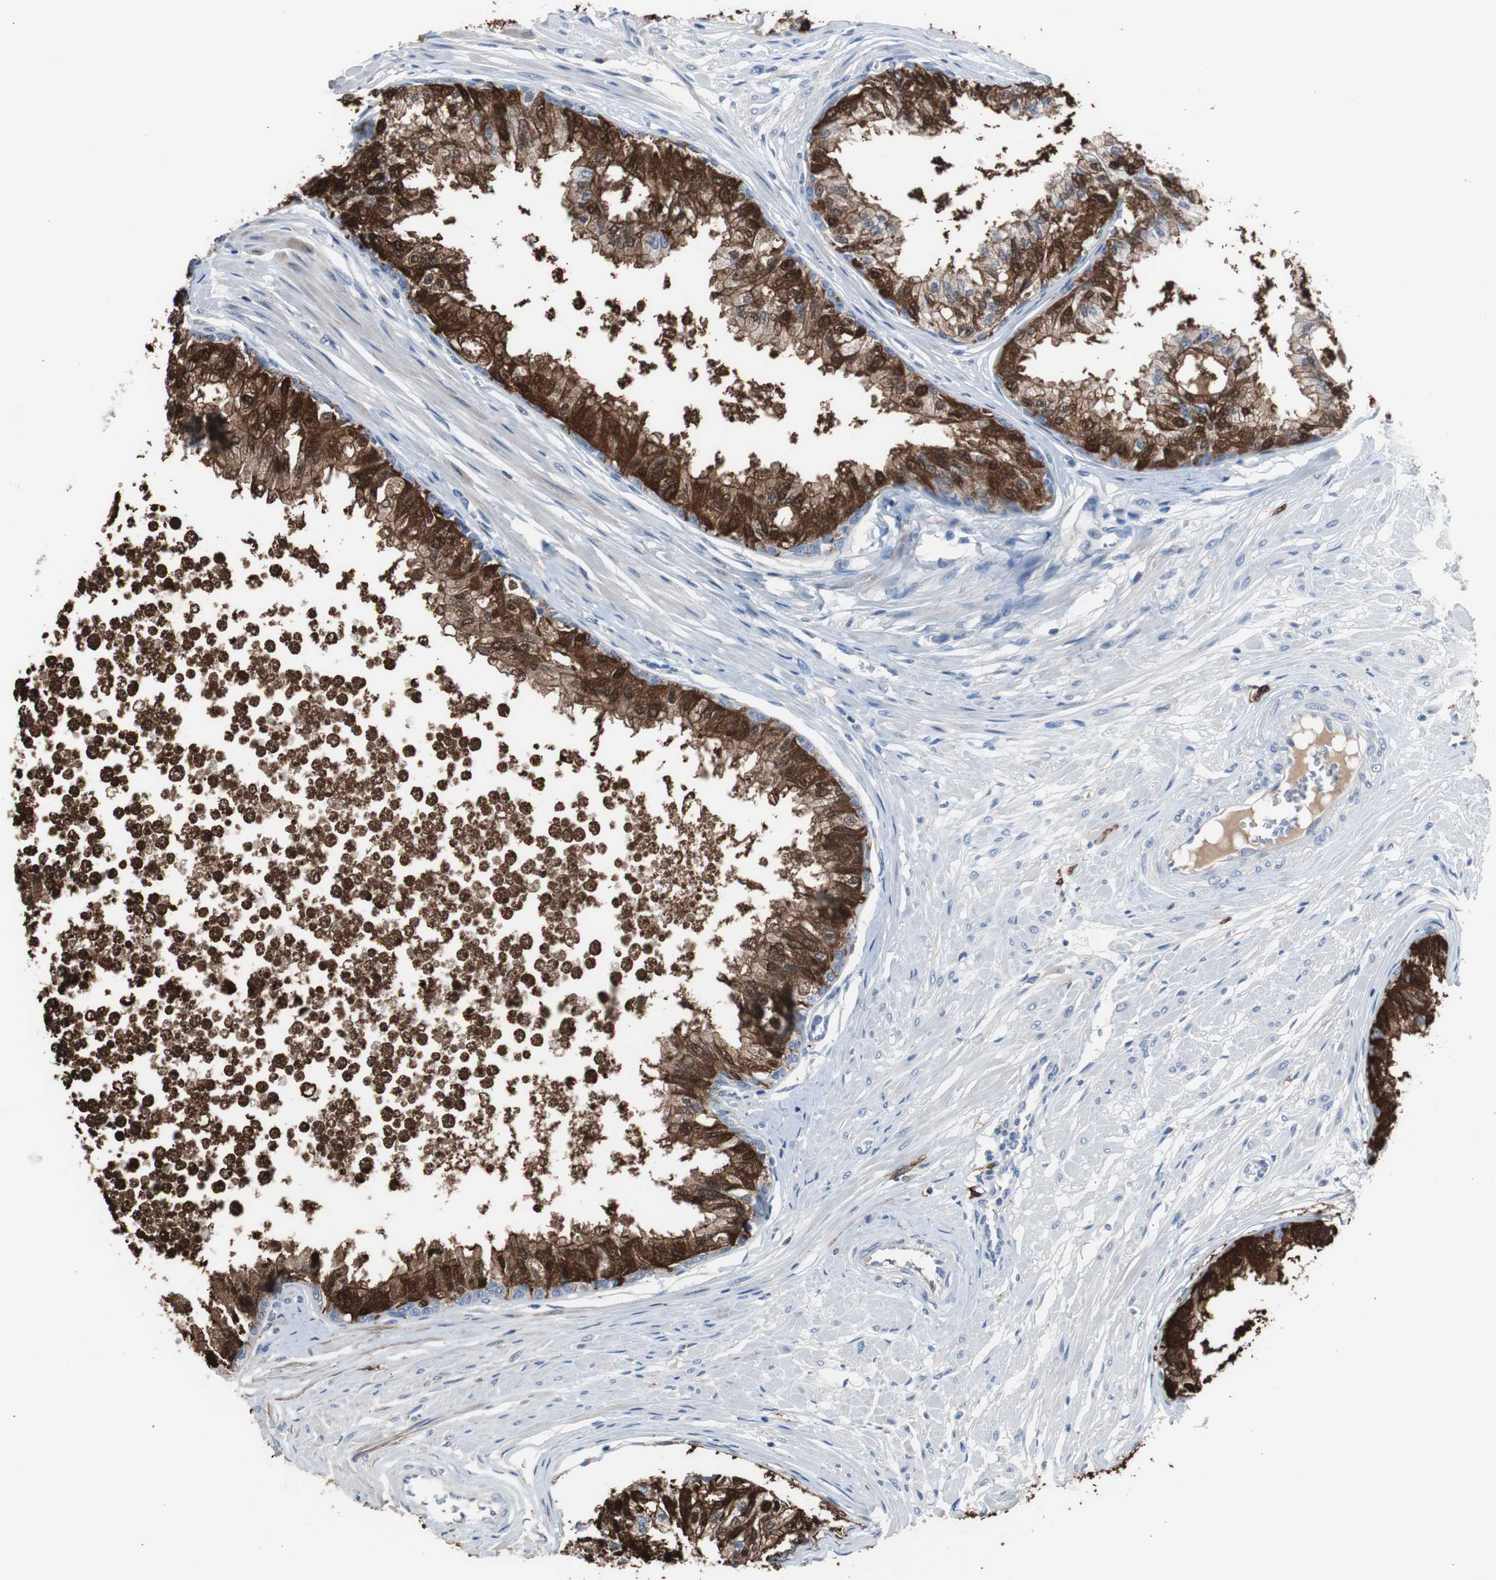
{"staining": {"intensity": "negative", "quantity": "none", "location": "none"}, "tissue": "prostate", "cell_type": "Glandular cells", "image_type": "normal", "snomed": [{"axis": "morphology", "description": "Normal tissue, NOS"}, {"axis": "topography", "description": "Prostate"}, {"axis": "topography", "description": "Seminal veicle"}], "caption": "The histopathology image displays no staining of glandular cells in benign prostate.", "gene": "FCGR2B", "patient": {"sex": "male", "age": 60}}